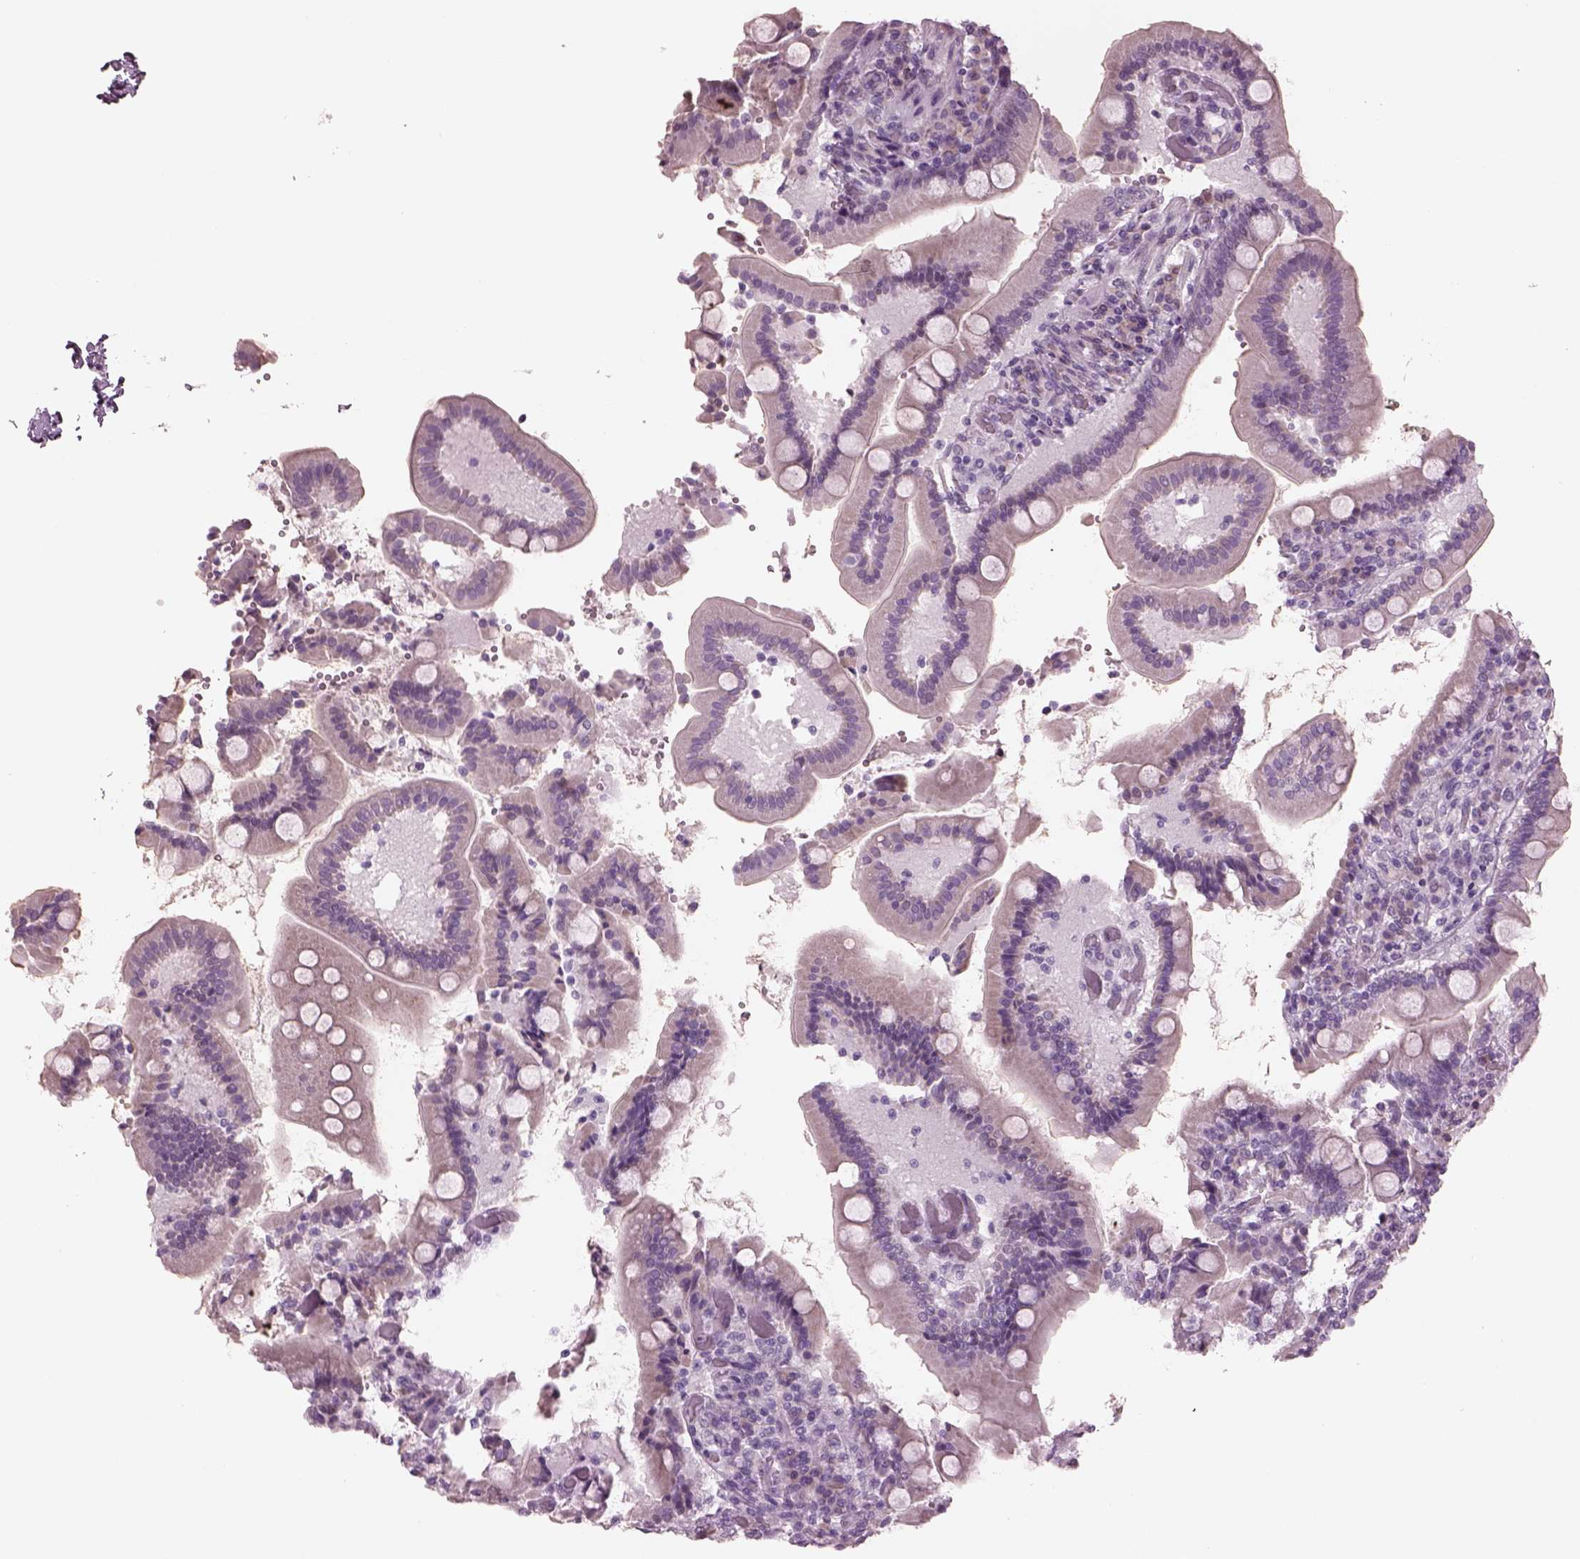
{"staining": {"intensity": "negative", "quantity": "none", "location": "none"}, "tissue": "duodenum", "cell_type": "Glandular cells", "image_type": "normal", "snomed": [{"axis": "morphology", "description": "Normal tissue, NOS"}, {"axis": "topography", "description": "Duodenum"}], "caption": "Duodenum stained for a protein using immunohistochemistry (IHC) shows no expression glandular cells.", "gene": "CYLC1", "patient": {"sex": "female", "age": 62}}